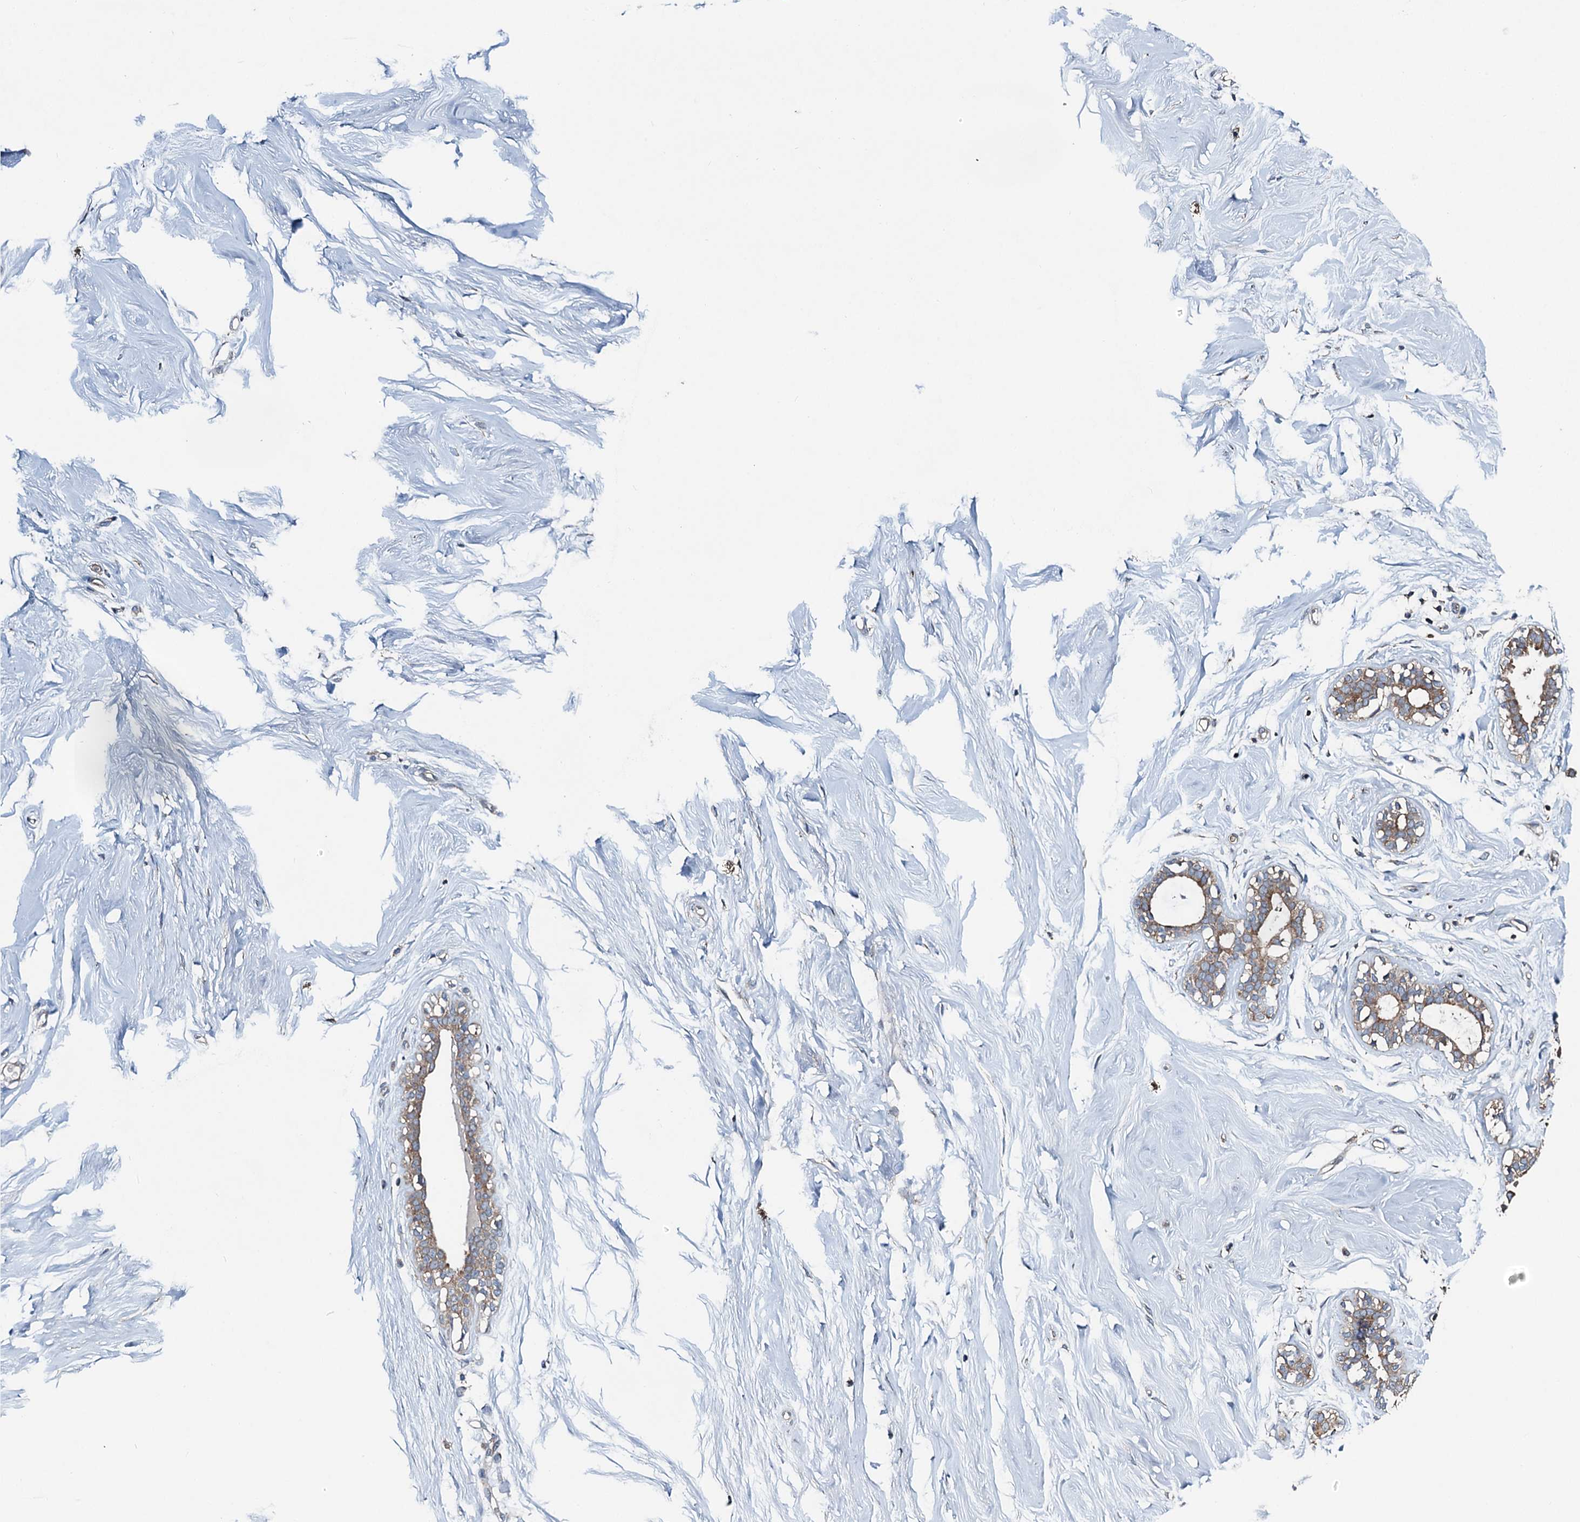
{"staining": {"intensity": "negative", "quantity": "none", "location": "none"}, "tissue": "breast", "cell_type": "Adipocytes", "image_type": "normal", "snomed": [{"axis": "morphology", "description": "Normal tissue, NOS"}, {"axis": "morphology", "description": "Adenoma, NOS"}, {"axis": "topography", "description": "Breast"}], "caption": "This is a histopathology image of IHC staining of unremarkable breast, which shows no positivity in adipocytes.", "gene": "EFL1", "patient": {"sex": "female", "age": 23}}